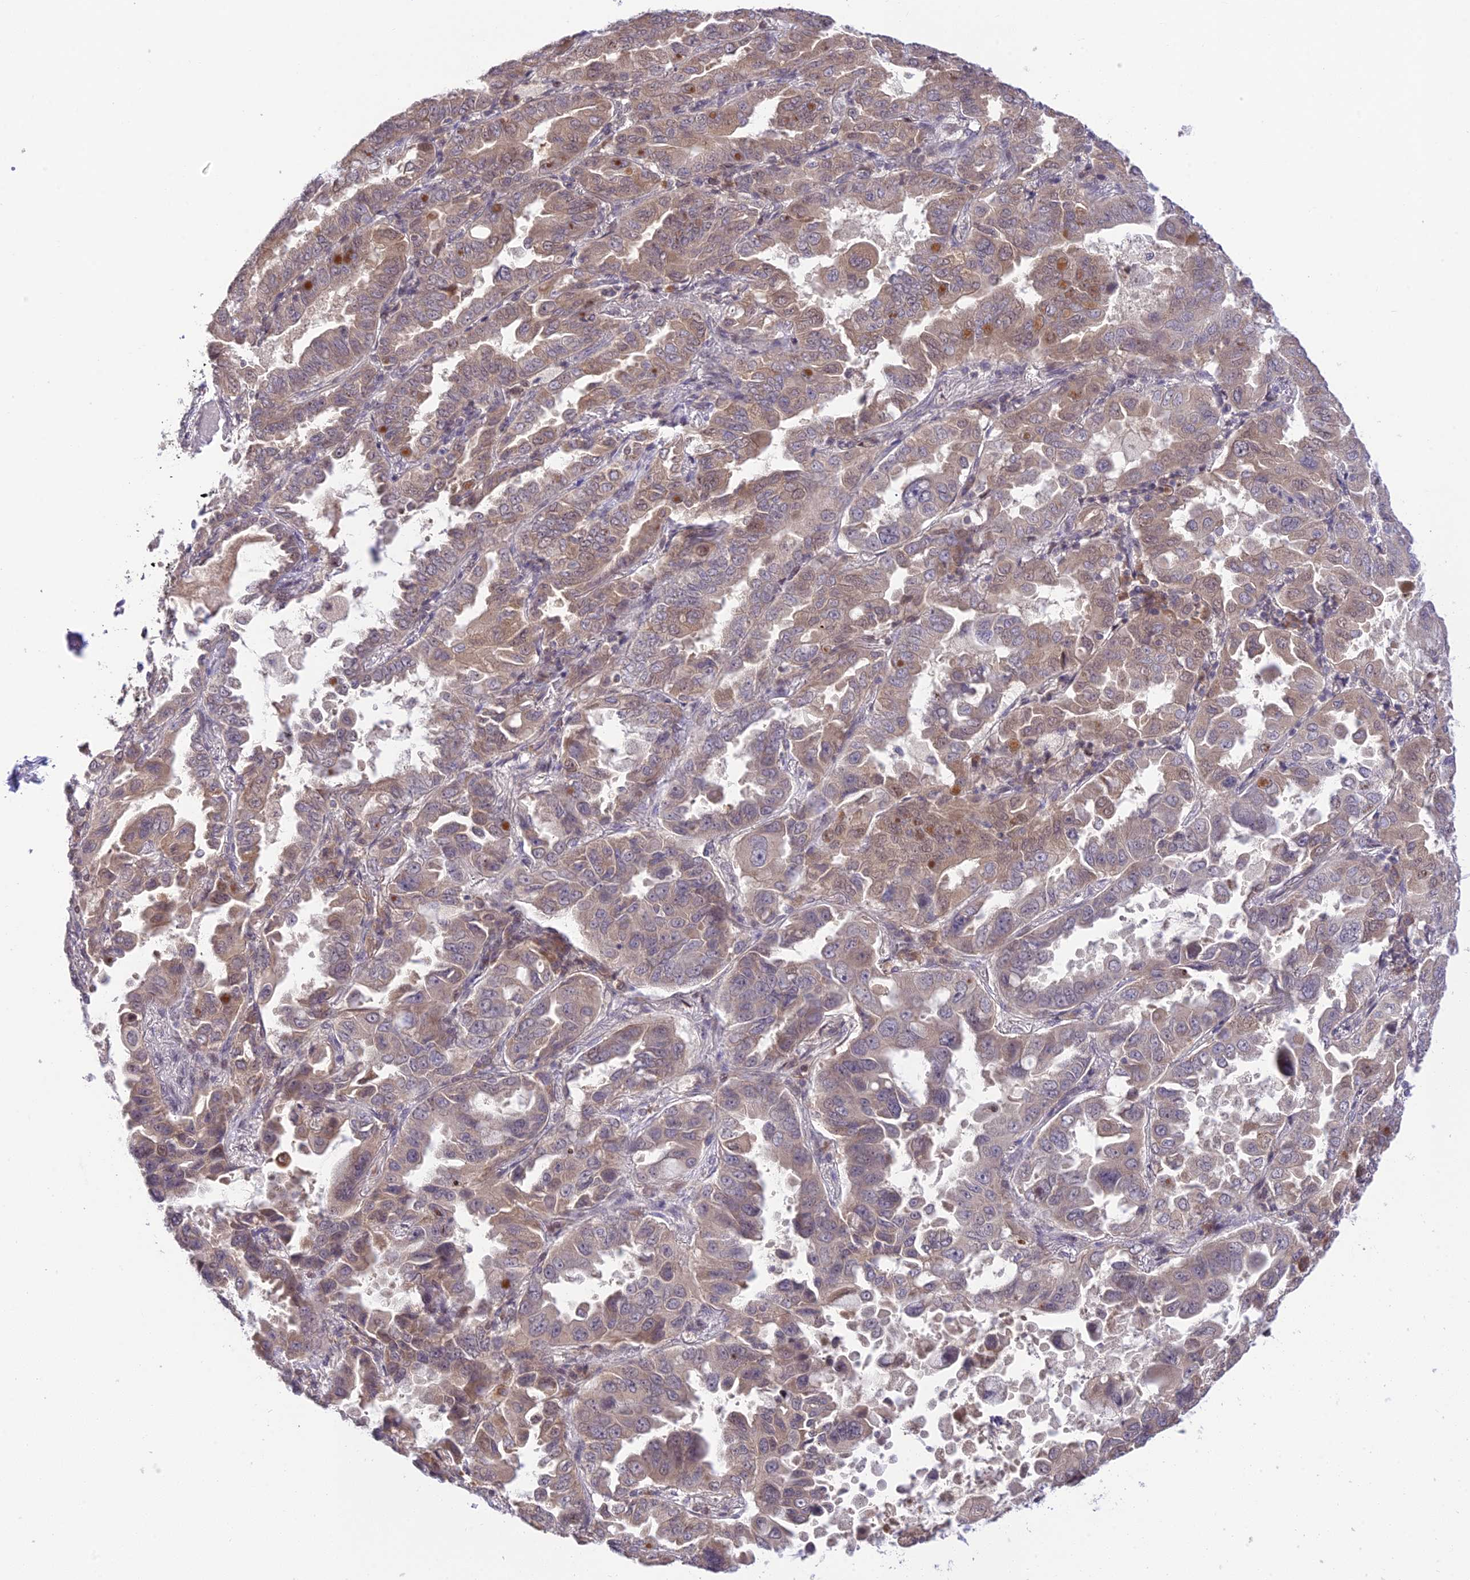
{"staining": {"intensity": "moderate", "quantity": ">75%", "location": "cytoplasmic/membranous"}, "tissue": "lung cancer", "cell_type": "Tumor cells", "image_type": "cancer", "snomed": [{"axis": "morphology", "description": "Adenocarcinoma, NOS"}, {"axis": "topography", "description": "Lung"}], "caption": "A brown stain shows moderate cytoplasmic/membranous expression of a protein in lung adenocarcinoma tumor cells. Using DAB (brown) and hematoxylin (blue) stains, captured at high magnification using brightfield microscopy.", "gene": "TEKT1", "patient": {"sex": "male", "age": 64}}